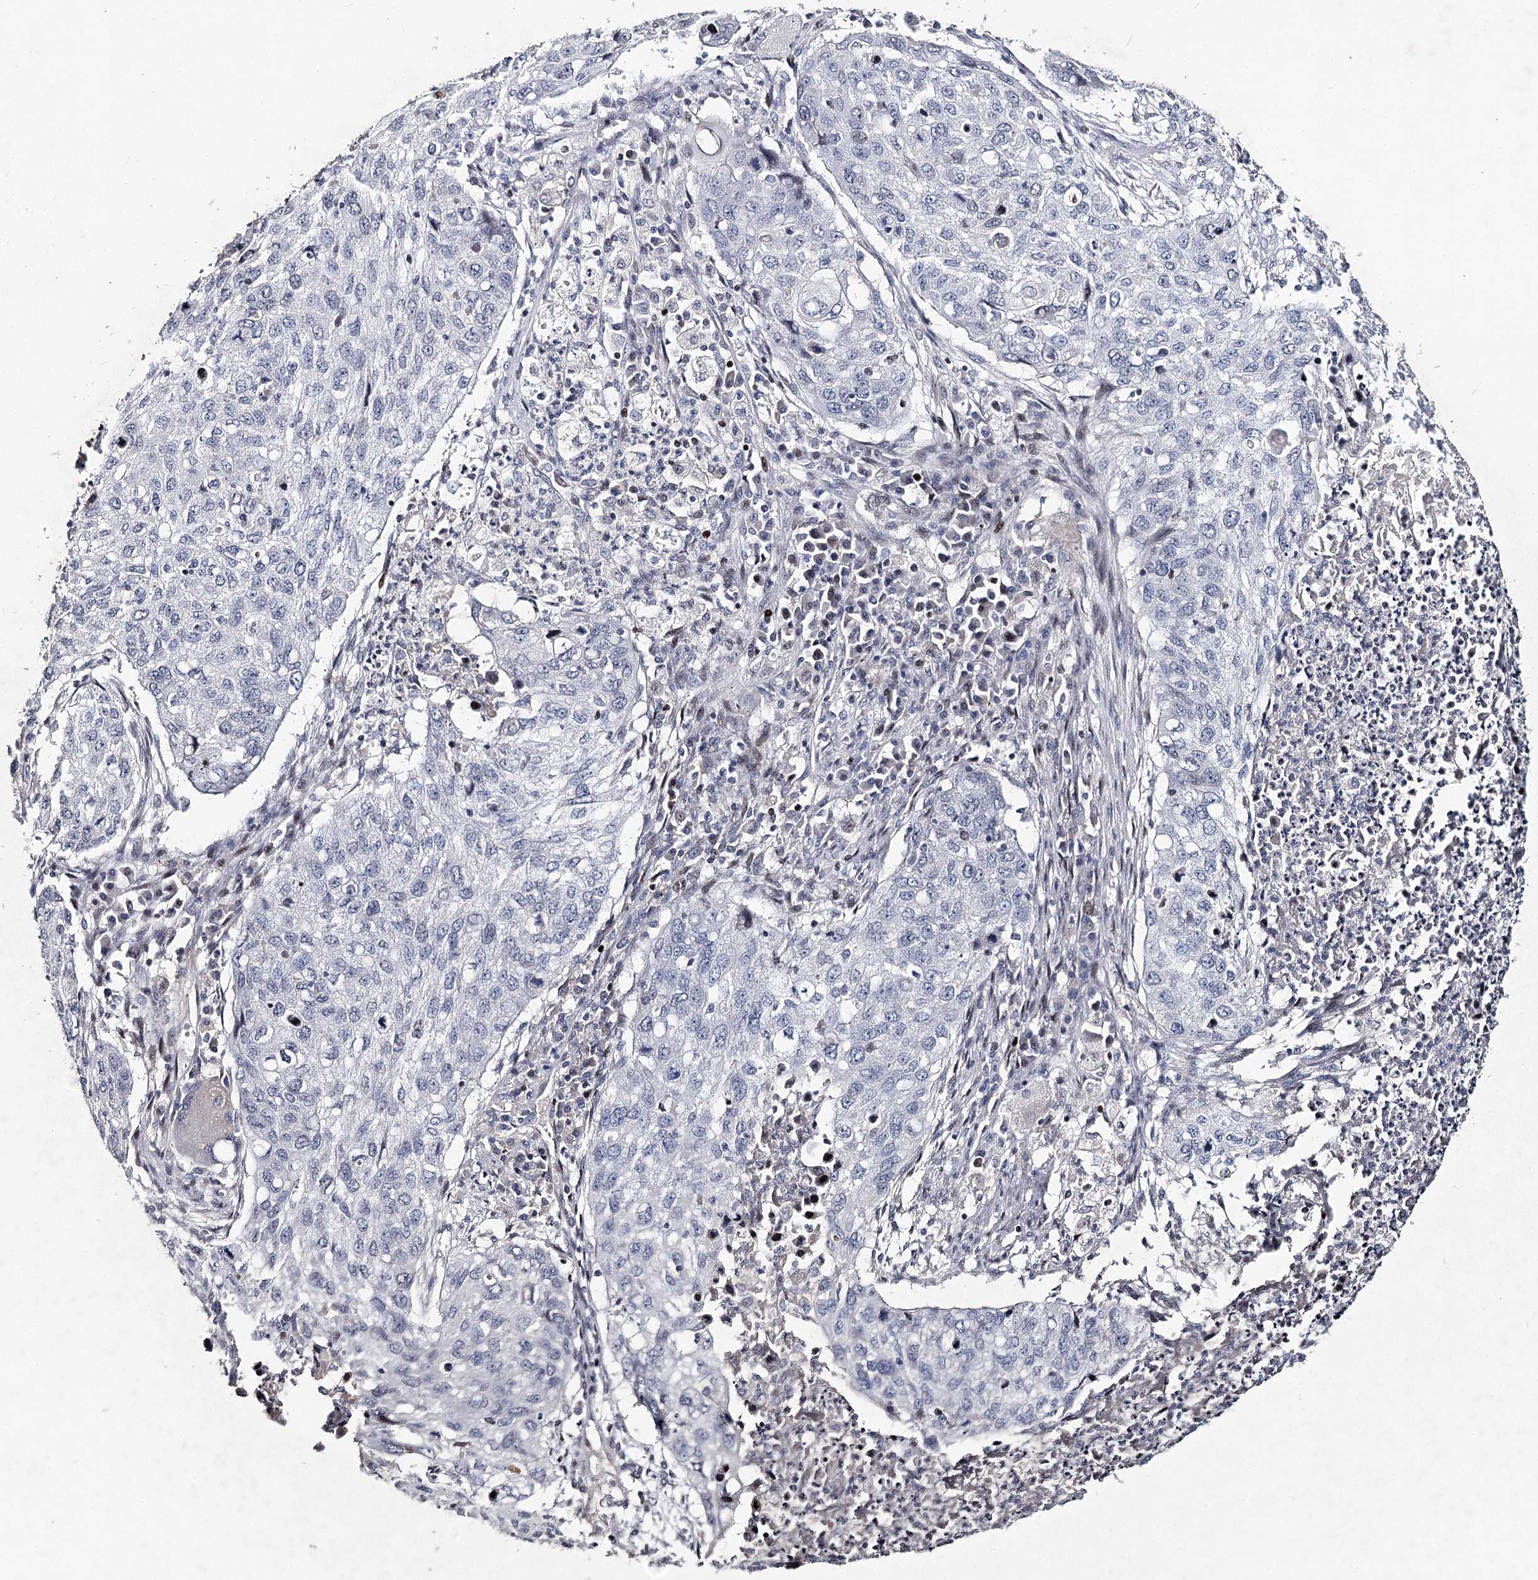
{"staining": {"intensity": "negative", "quantity": "none", "location": "none"}, "tissue": "lung cancer", "cell_type": "Tumor cells", "image_type": "cancer", "snomed": [{"axis": "morphology", "description": "Squamous cell carcinoma, NOS"}, {"axis": "topography", "description": "Lung"}], "caption": "Immunohistochemistry of human lung cancer (squamous cell carcinoma) exhibits no expression in tumor cells.", "gene": "FRMD4A", "patient": {"sex": "female", "age": 63}}